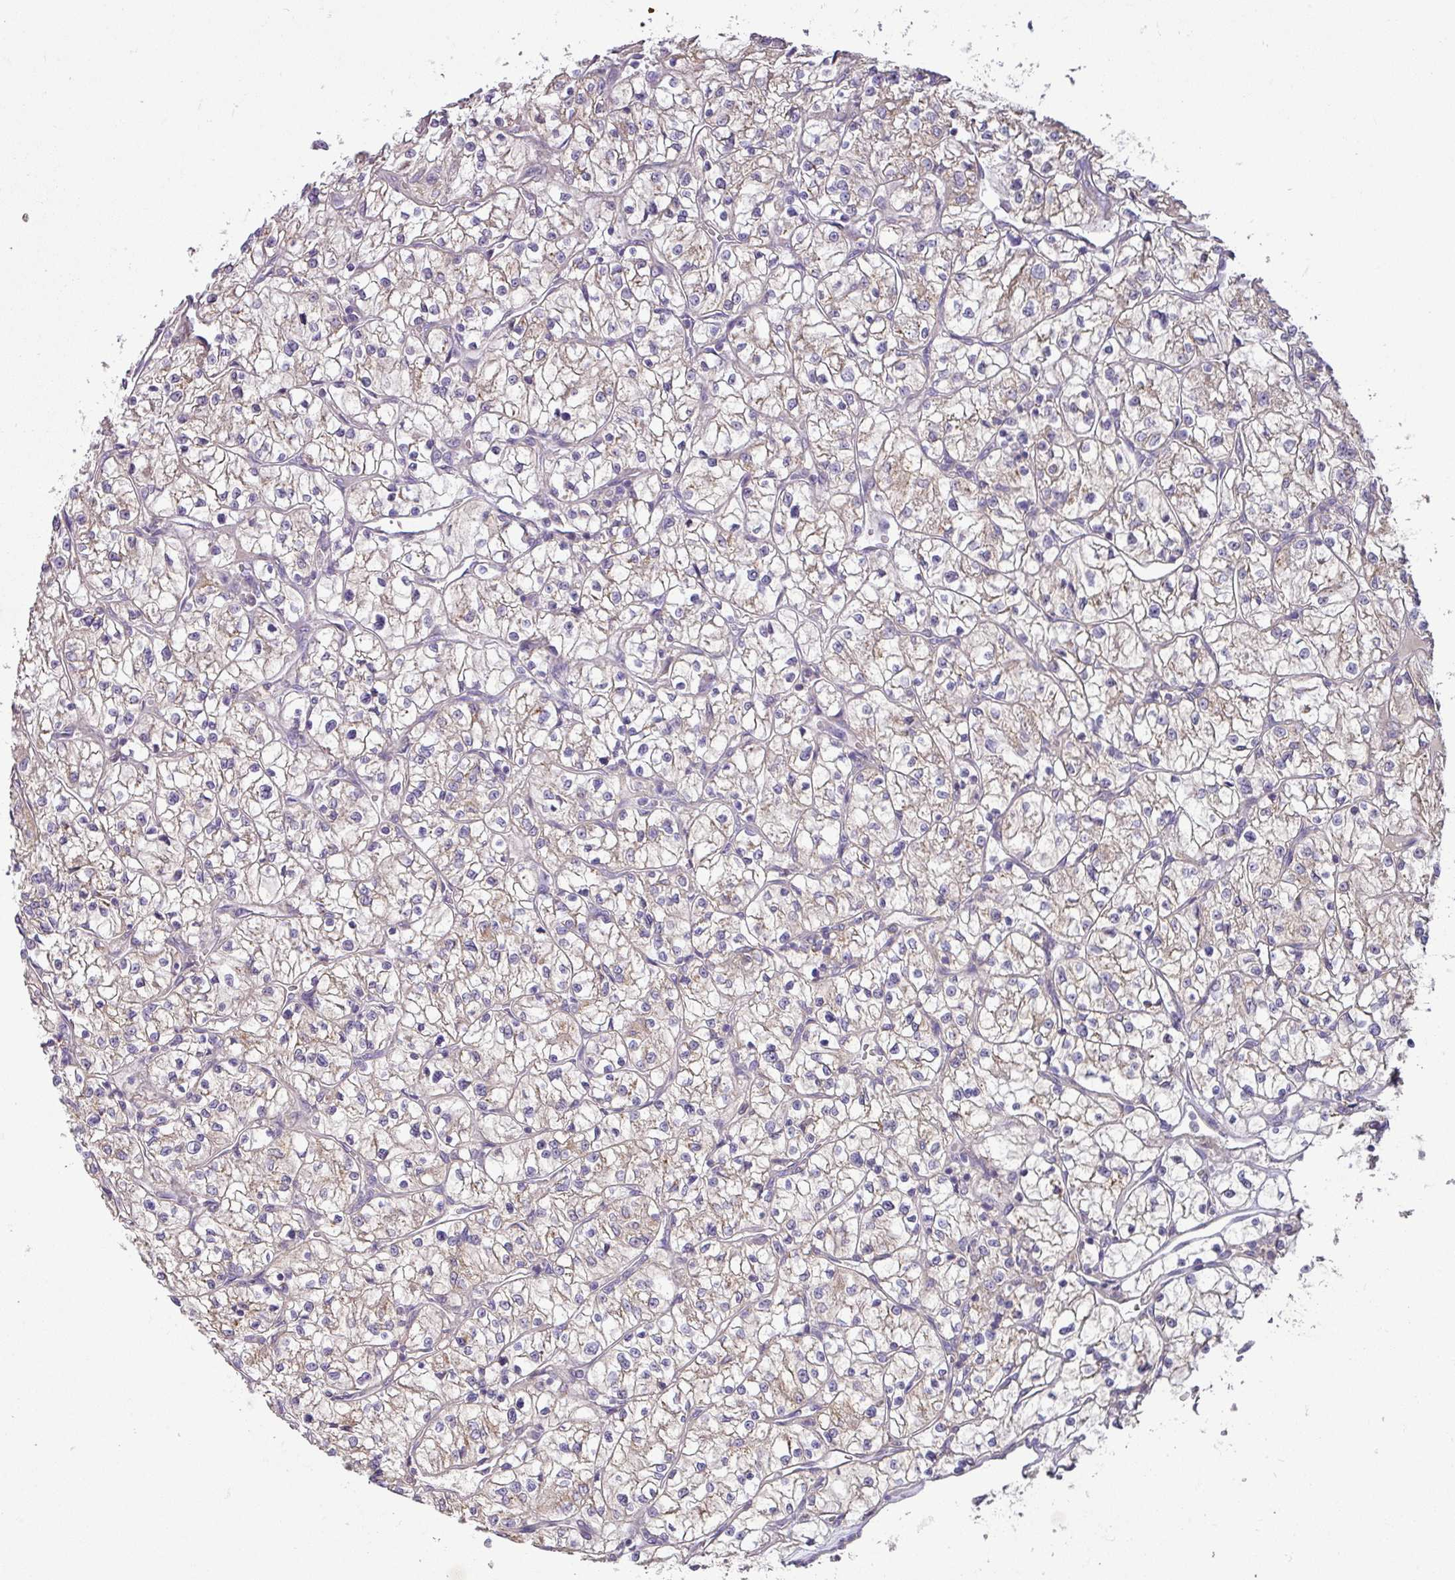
{"staining": {"intensity": "negative", "quantity": "none", "location": "none"}, "tissue": "renal cancer", "cell_type": "Tumor cells", "image_type": "cancer", "snomed": [{"axis": "morphology", "description": "Adenocarcinoma, NOS"}, {"axis": "topography", "description": "Kidney"}], "caption": "Photomicrograph shows no protein staining in tumor cells of adenocarcinoma (renal) tissue.", "gene": "GALNT12", "patient": {"sex": "female", "age": 64}}